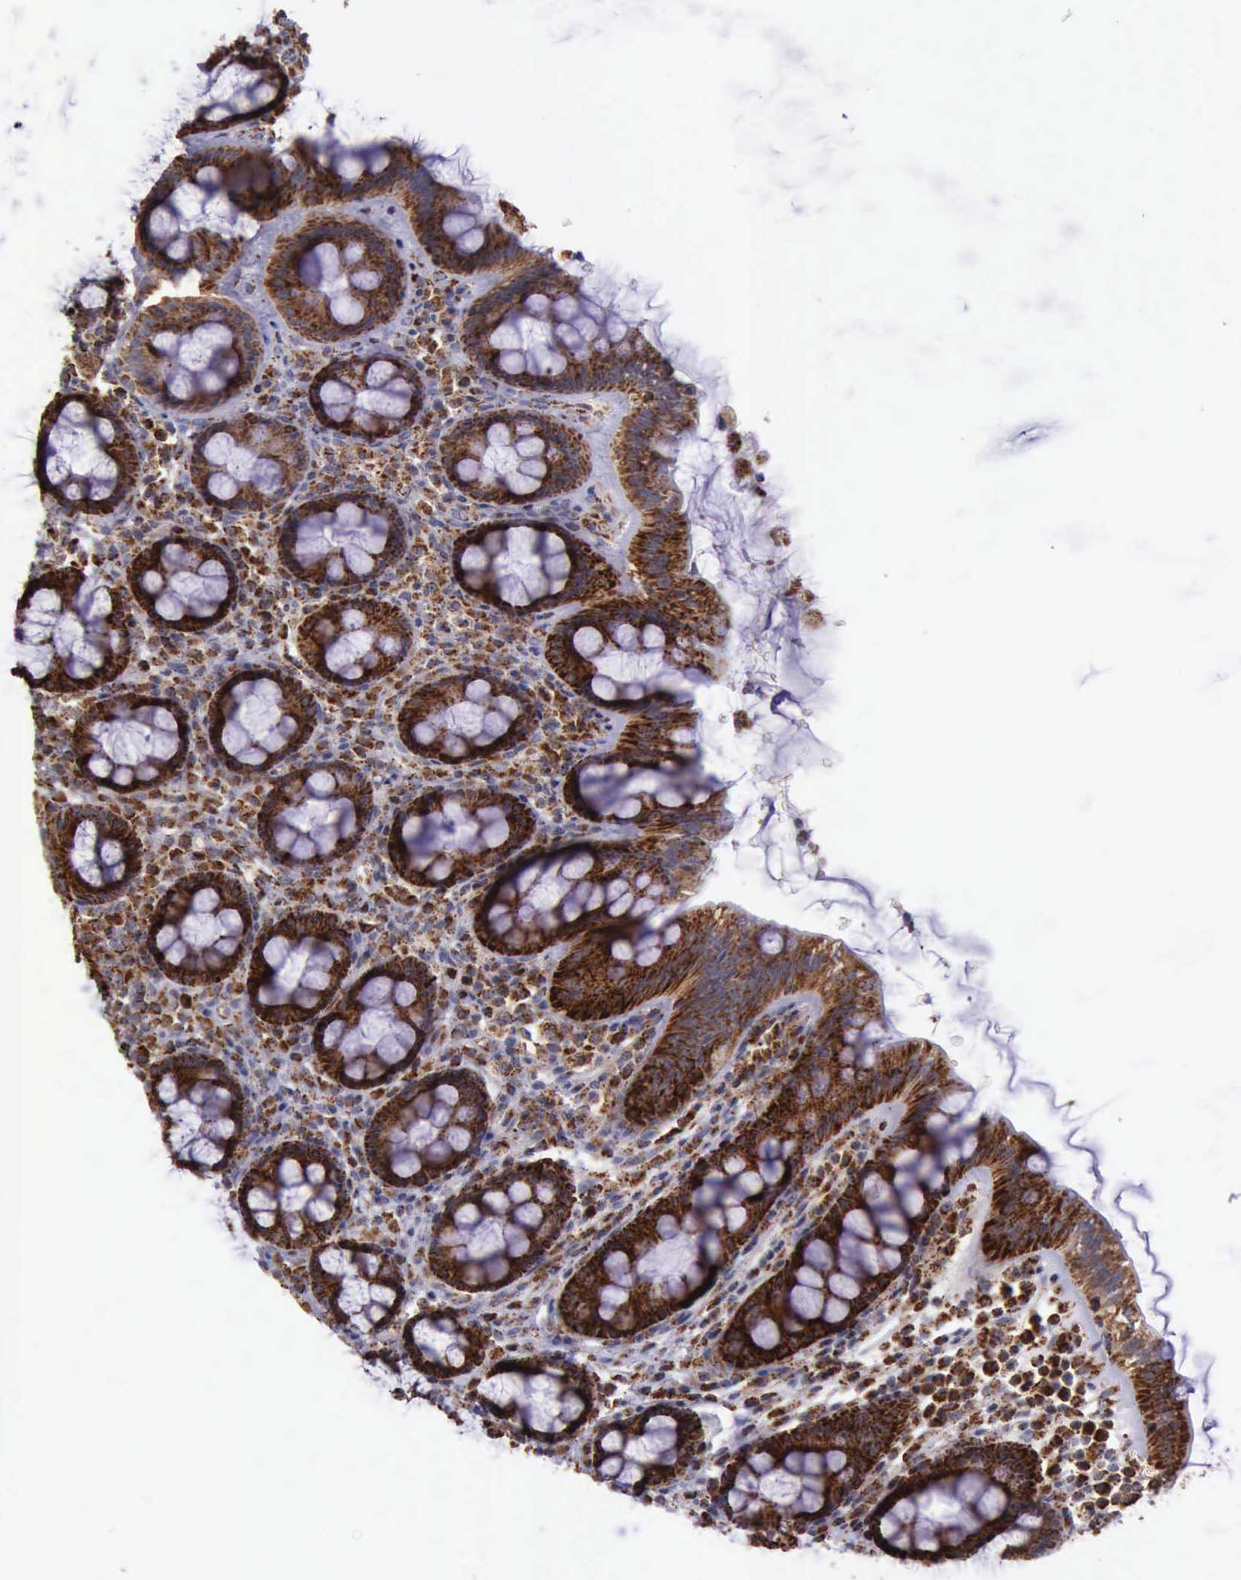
{"staining": {"intensity": "strong", "quantity": ">75%", "location": "cytoplasmic/membranous"}, "tissue": "rectum", "cell_type": "Glandular cells", "image_type": "normal", "snomed": [{"axis": "morphology", "description": "Normal tissue, NOS"}, {"axis": "topography", "description": "Rectum"}], "caption": "The photomicrograph shows staining of benign rectum, revealing strong cytoplasmic/membranous protein staining (brown color) within glandular cells. (Brightfield microscopy of DAB IHC at high magnification).", "gene": "TXN2", "patient": {"sex": "male", "age": 92}}